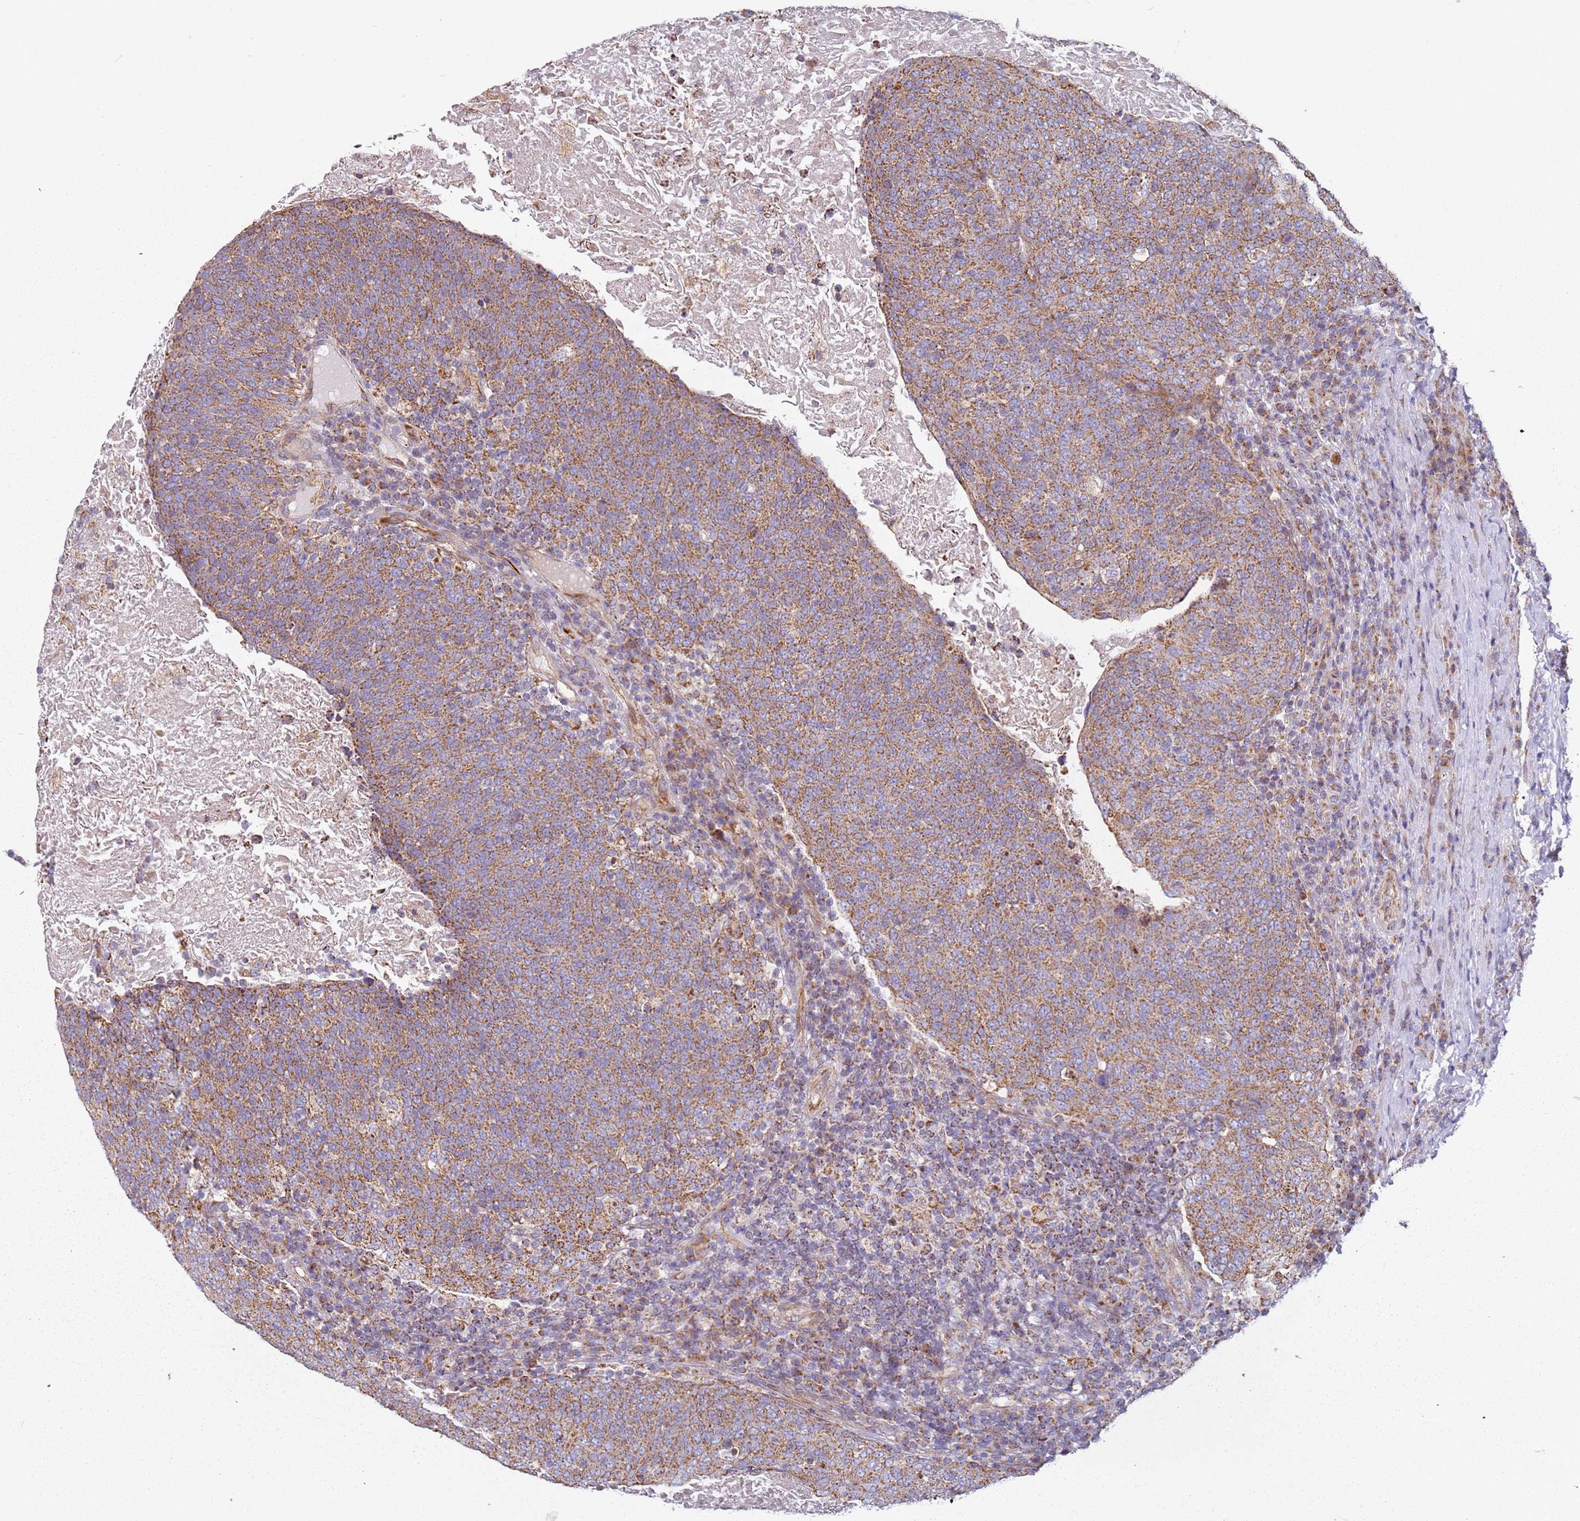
{"staining": {"intensity": "moderate", "quantity": ">75%", "location": "cytoplasmic/membranous"}, "tissue": "head and neck cancer", "cell_type": "Tumor cells", "image_type": "cancer", "snomed": [{"axis": "morphology", "description": "Squamous cell carcinoma, NOS"}, {"axis": "morphology", "description": "Squamous cell carcinoma, metastatic, NOS"}, {"axis": "topography", "description": "Lymph node"}, {"axis": "topography", "description": "Head-Neck"}], "caption": "Protein expression analysis of head and neck cancer demonstrates moderate cytoplasmic/membranous staining in about >75% of tumor cells.", "gene": "ALS2", "patient": {"sex": "male", "age": 62}}